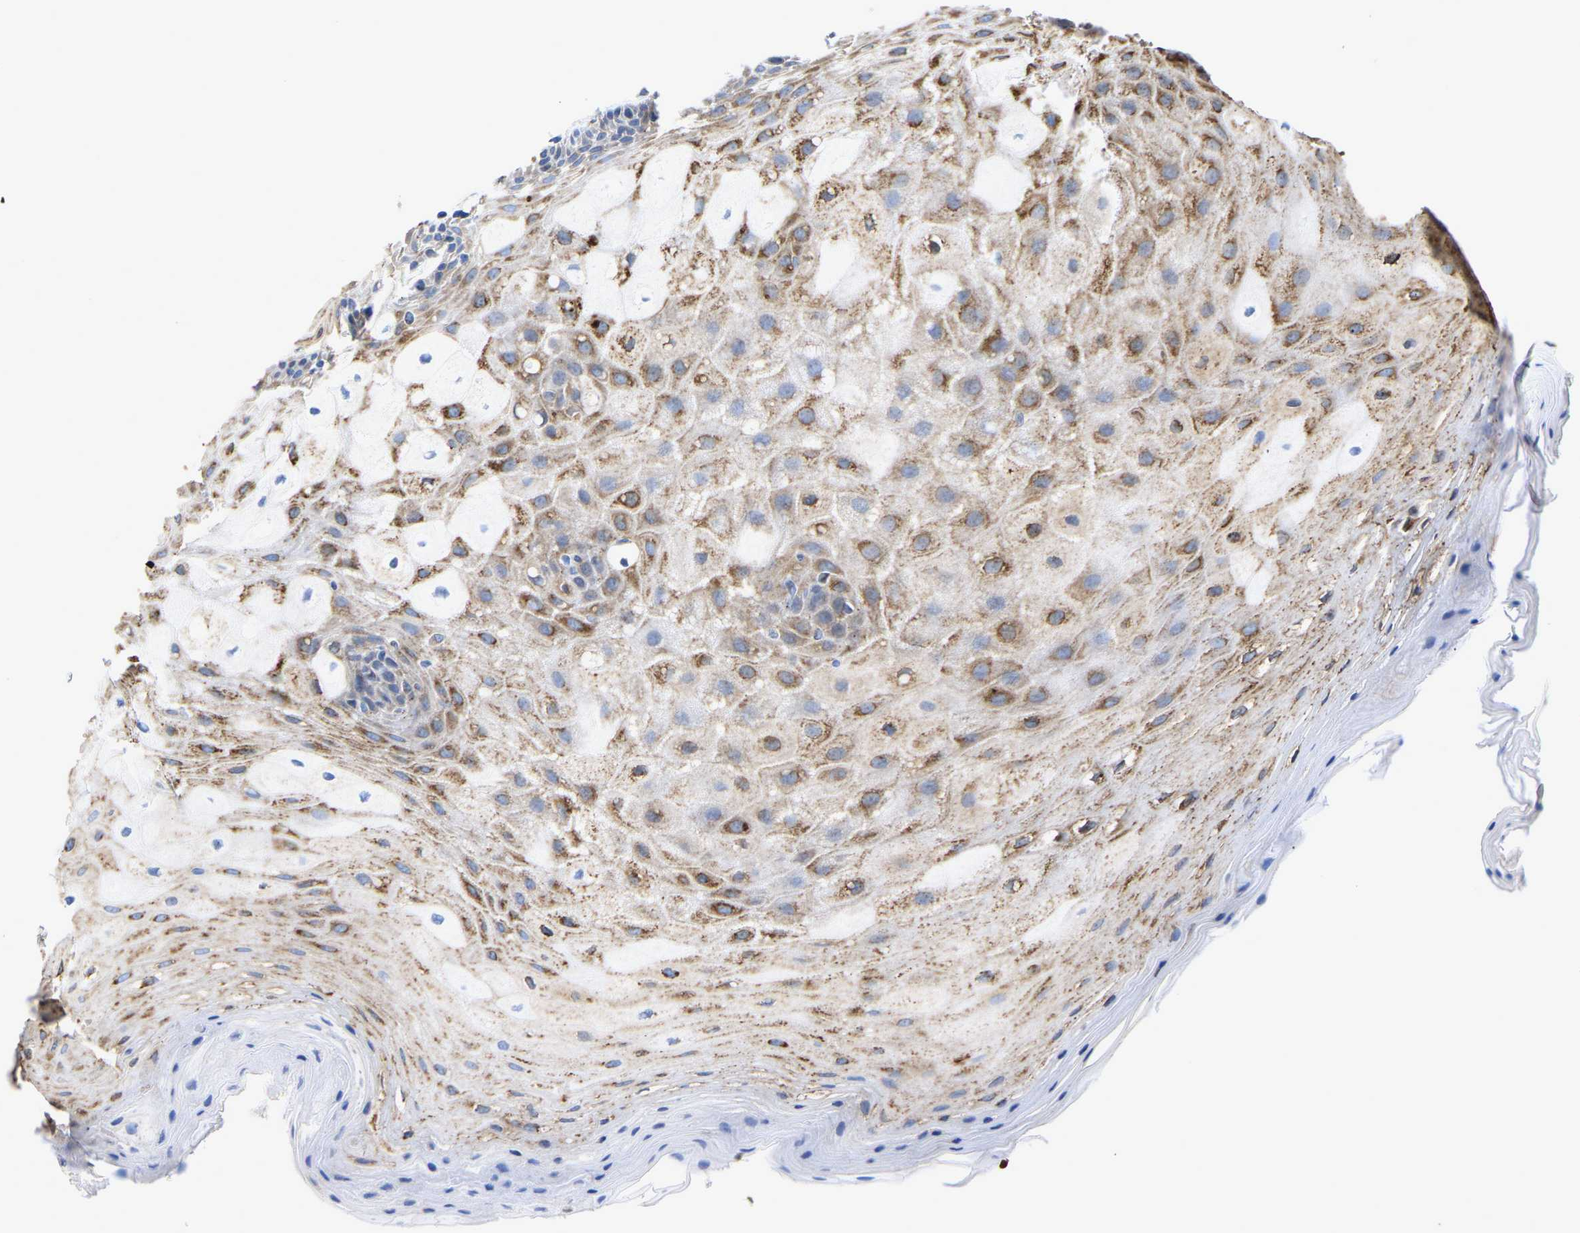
{"staining": {"intensity": "moderate", "quantity": ">75%", "location": "cytoplasmic/membranous"}, "tissue": "oral mucosa", "cell_type": "Squamous epithelial cells", "image_type": "normal", "snomed": [{"axis": "morphology", "description": "Normal tissue, NOS"}, {"axis": "morphology", "description": "Squamous cell carcinoma, NOS"}, {"axis": "topography", "description": "Oral tissue"}, {"axis": "topography", "description": "Head-Neck"}], "caption": "A medium amount of moderate cytoplasmic/membranous expression is present in approximately >75% of squamous epithelial cells in benign oral mucosa. (brown staining indicates protein expression, while blue staining denotes nuclei).", "gene": "P4HB", "patient": {"sex": "male", "age": 71}}